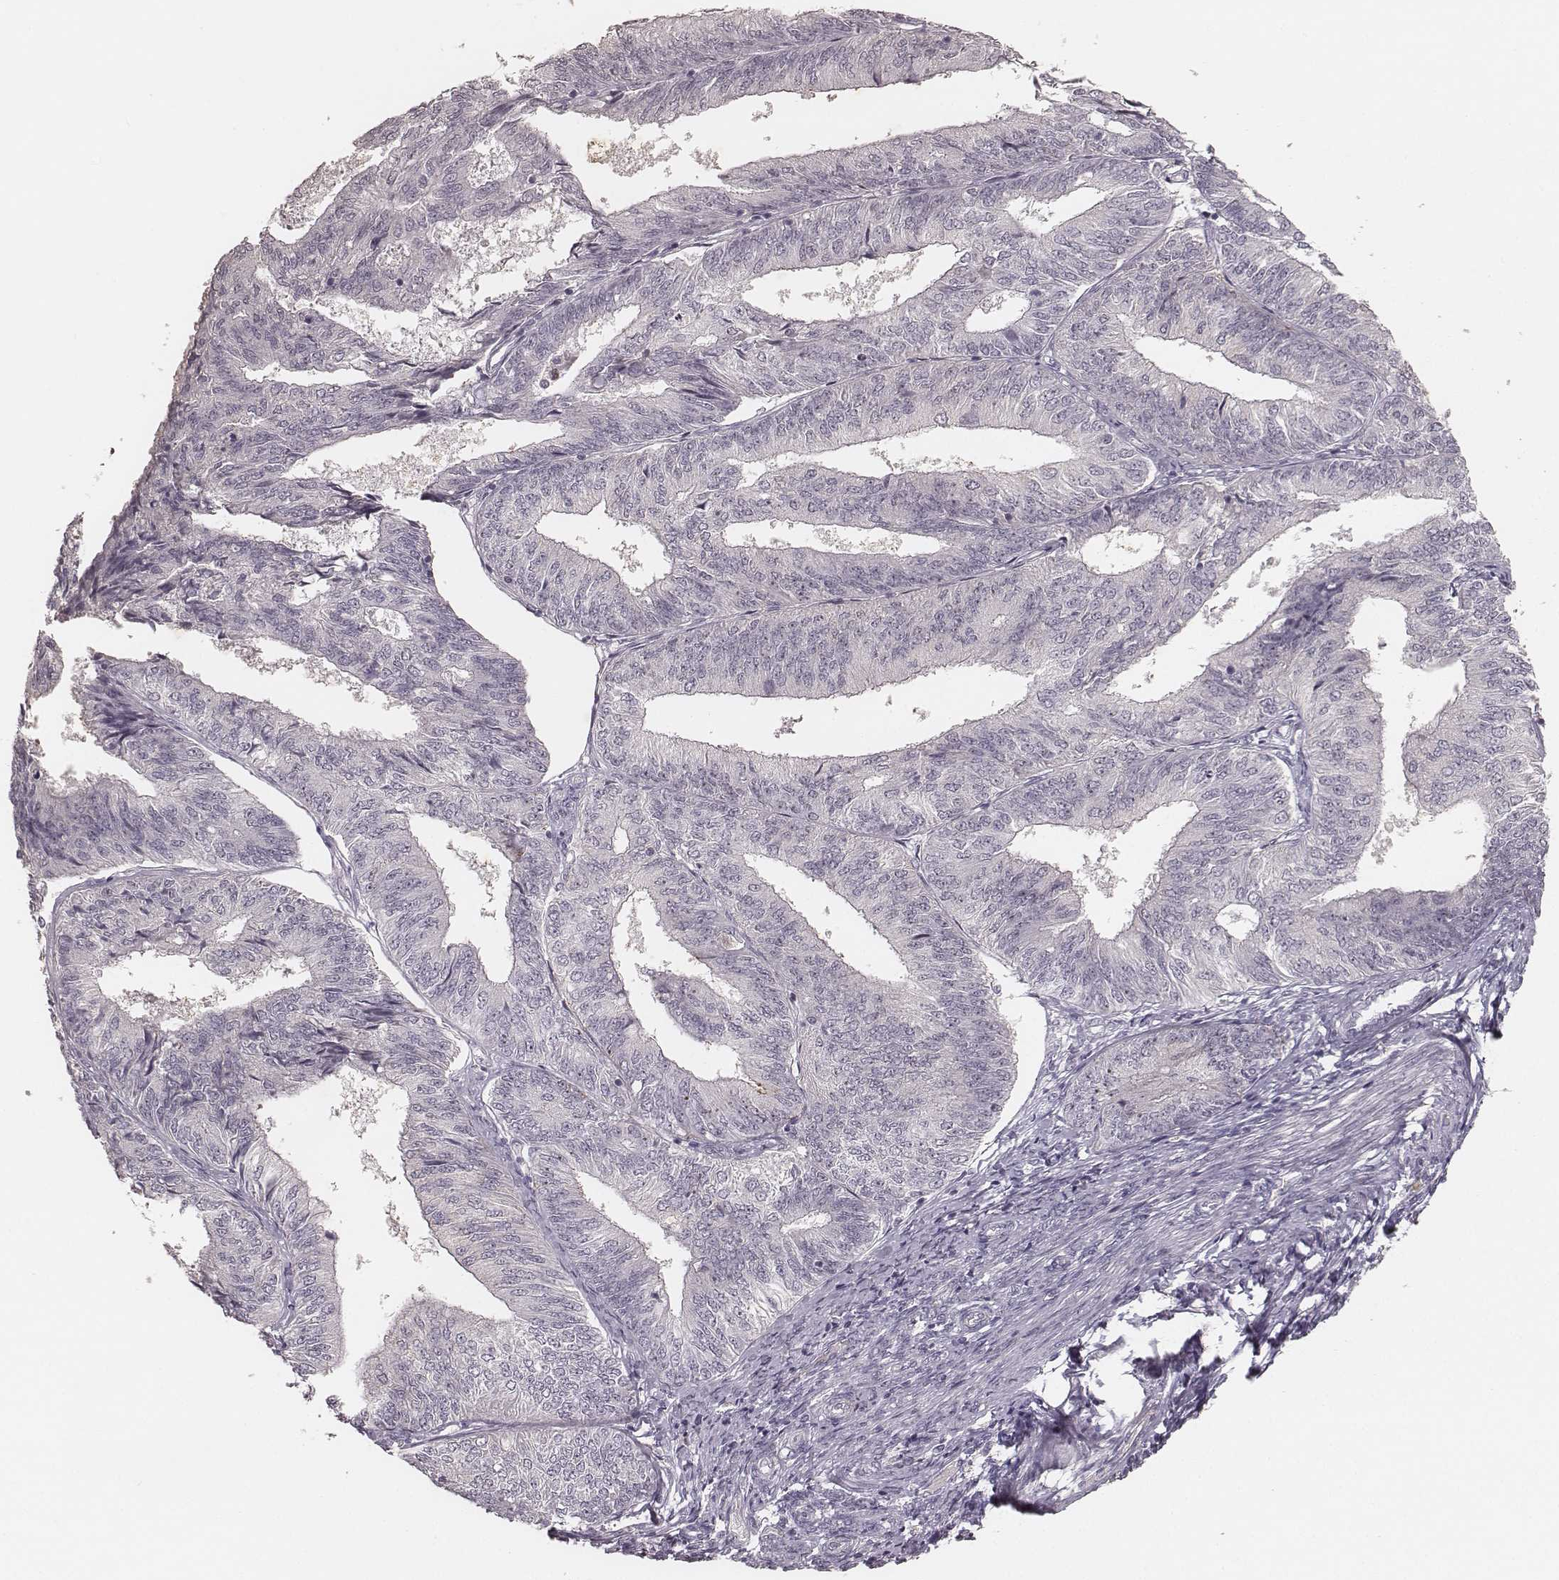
{"staining": {"intensity": "negative", "quantity": "none", "location": "none"}, "tissue": "endometrial cancer", "cell_type": "Tumor cells", "image_type": "cancer", "snomed": [{"axis": "morphology", "description": "Adenocarcinoma, NOS"}, {"axis": "topography", "description": "Endometrium"}], "caption": "Adenocarcinoma (endometrial) was stained to show a protein in brown. There is no significant staining in tumor cells.", "gene": "MADCAM1", "patient": {"sex": "female", "age": 58}}